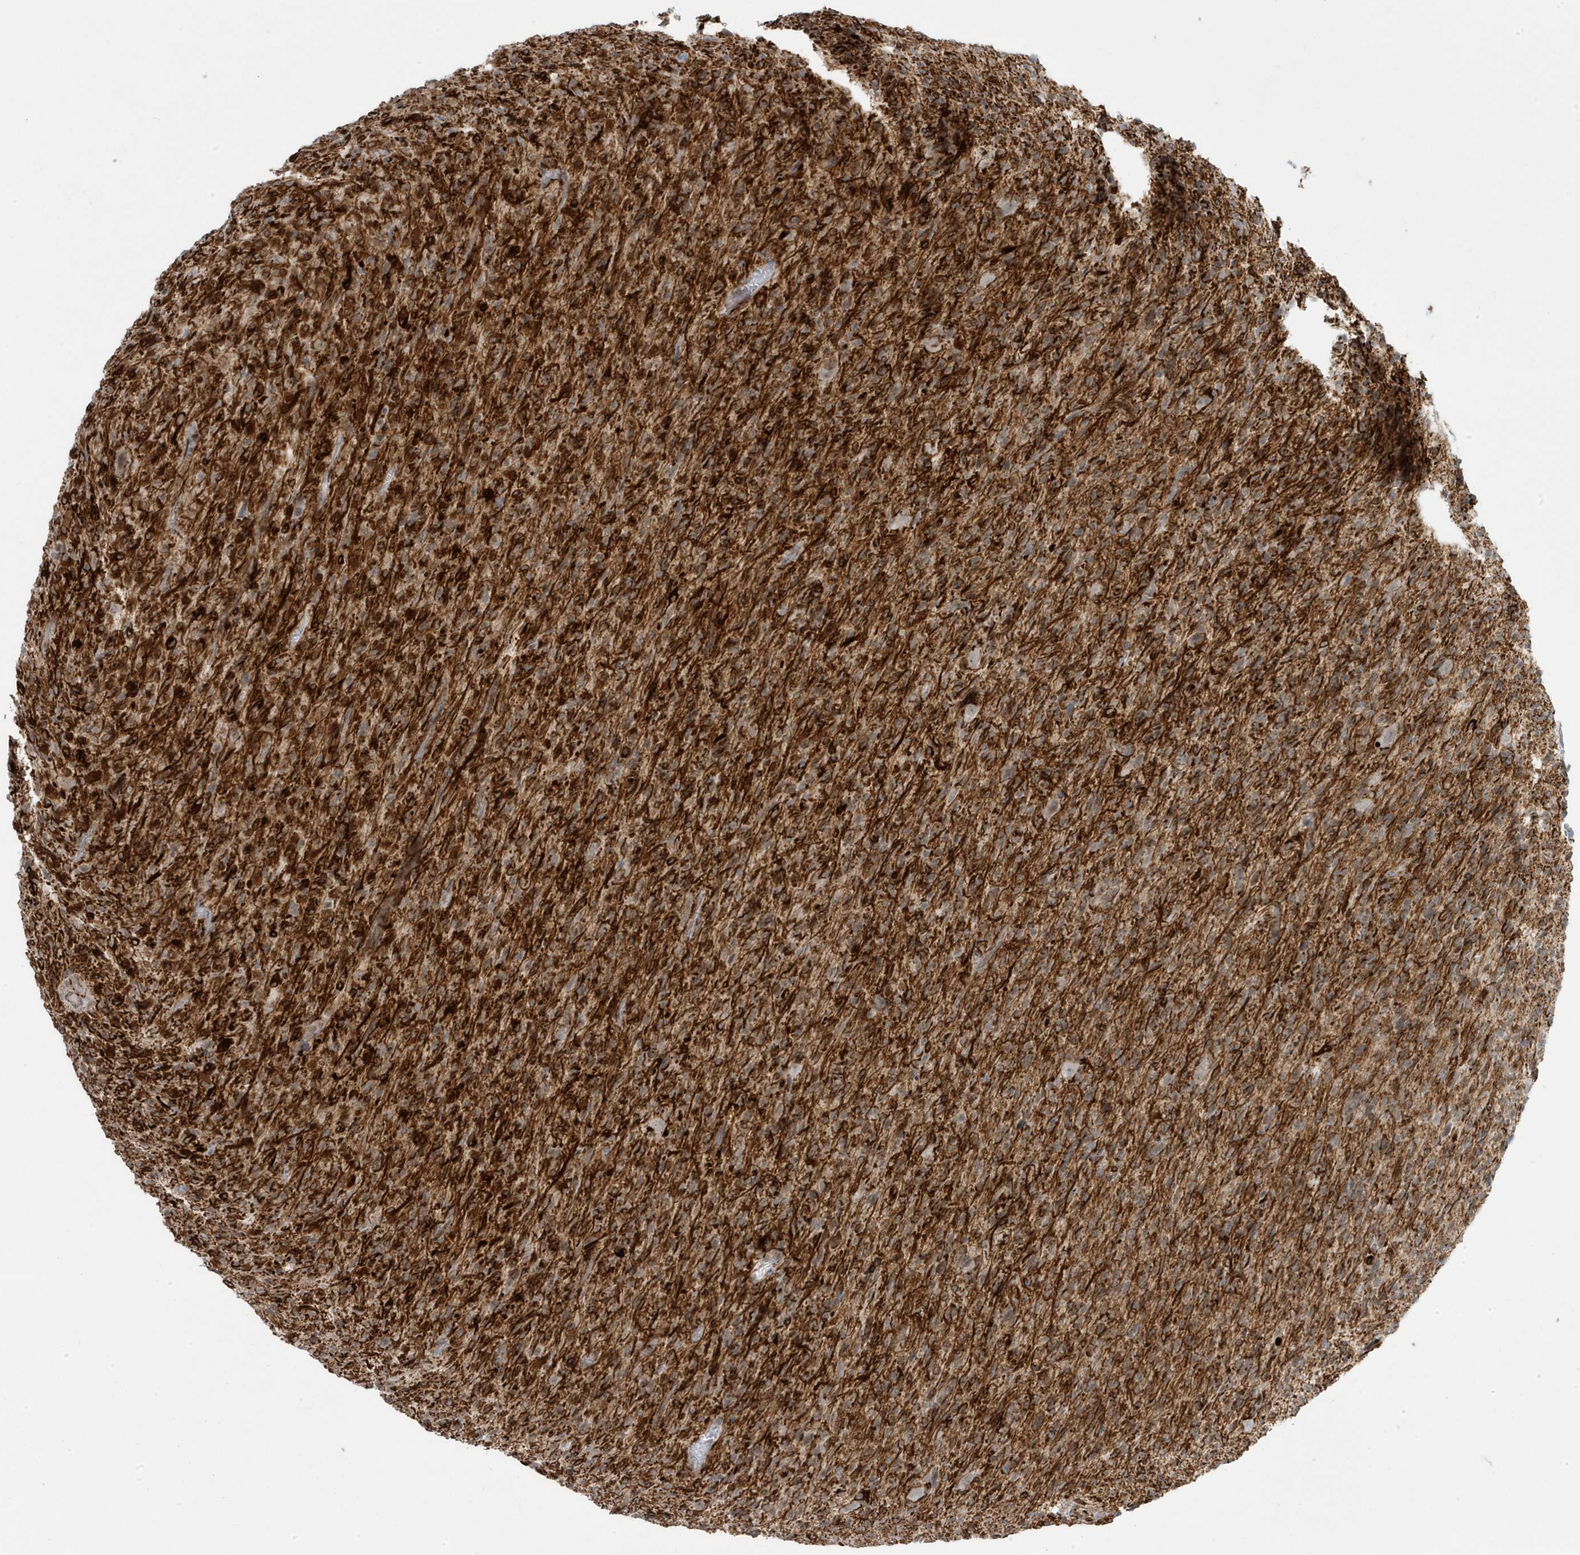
{"staining": {"intensity": "strong", "quantity": "25%-75%", "location": "cytoplasmic/membranous,nuclear"}, "tissue": "glioma", "cell_type": "Tumor cells", "image_type": "cancer", "snomed": [{"axis": "morphology", "description": "Glioma, malignant, High grade"}, {"axis": "topography", "description": "Brain"}], "caption": "Immunohistochemistry micrograph of malignant glioma (high-grade) stained for a protein (brown), which demonstrates high levels of strong cytoplasmic/membranous and nuclear staining in approximately 25%-75% of tumor cells.", "gene": "ADAMTSL3", "patient": {"sex": "female", "age": 57}}